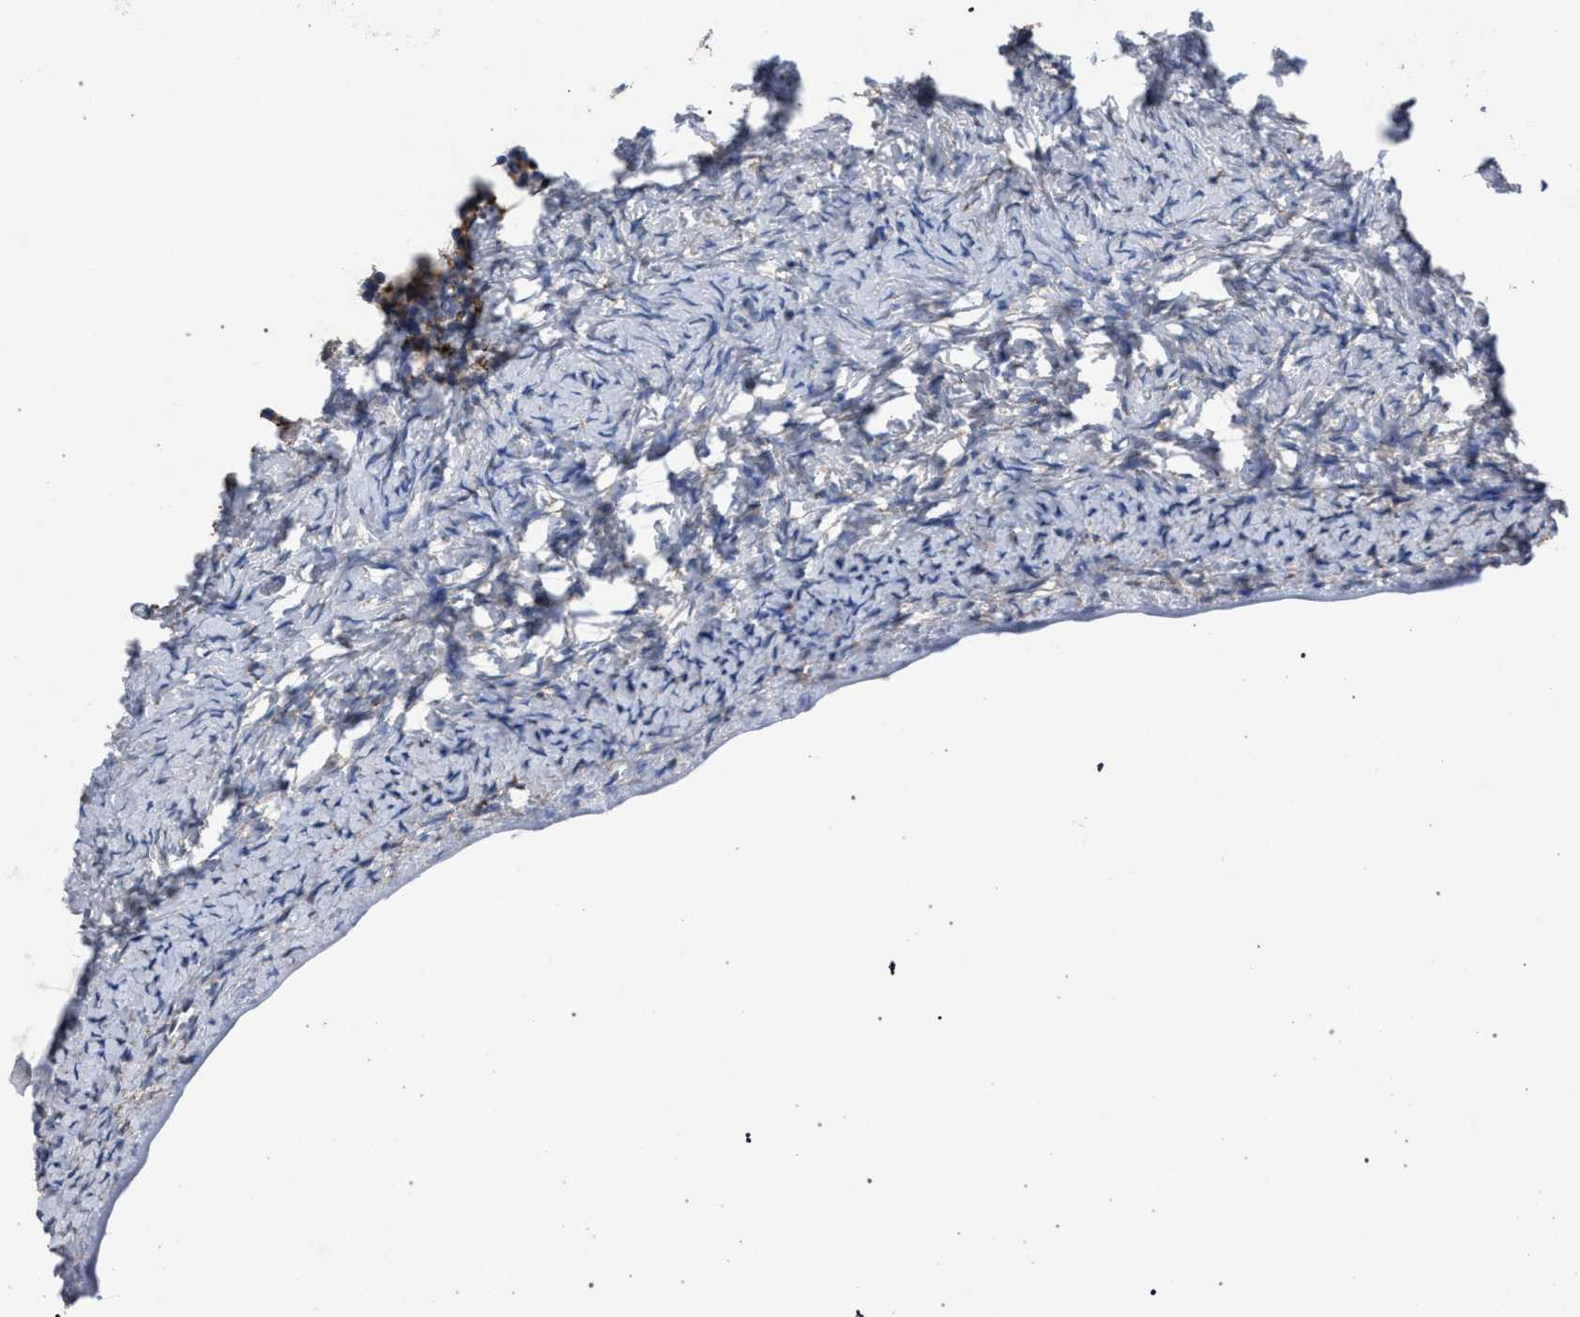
{"staining": {"intensity": "negative", "quantity": "none", "location": "none"}, "tissue": "ovary", "cell_type": "Ovarian stroma cells", "image_type": "normal", "snomed": [{"axis": "morphology", "description": "Normal tissue, NOS"}, {"axis": "topography", "description": "Ovary"}], "caption": "High magnification brightfield microscopy of benign ovary stained with DAB (brown) and counterstained with hematoxylin (blue): ovarian stroma cells show no significant positivity. Brightfield microscopy of immunohistochemistry (IHC) stained with DAB (brown) and hematoxylin (blue), captured at high magnification.", "gene": "ATP6V0A1", "patient": {"sex": "female", "age": 27}}